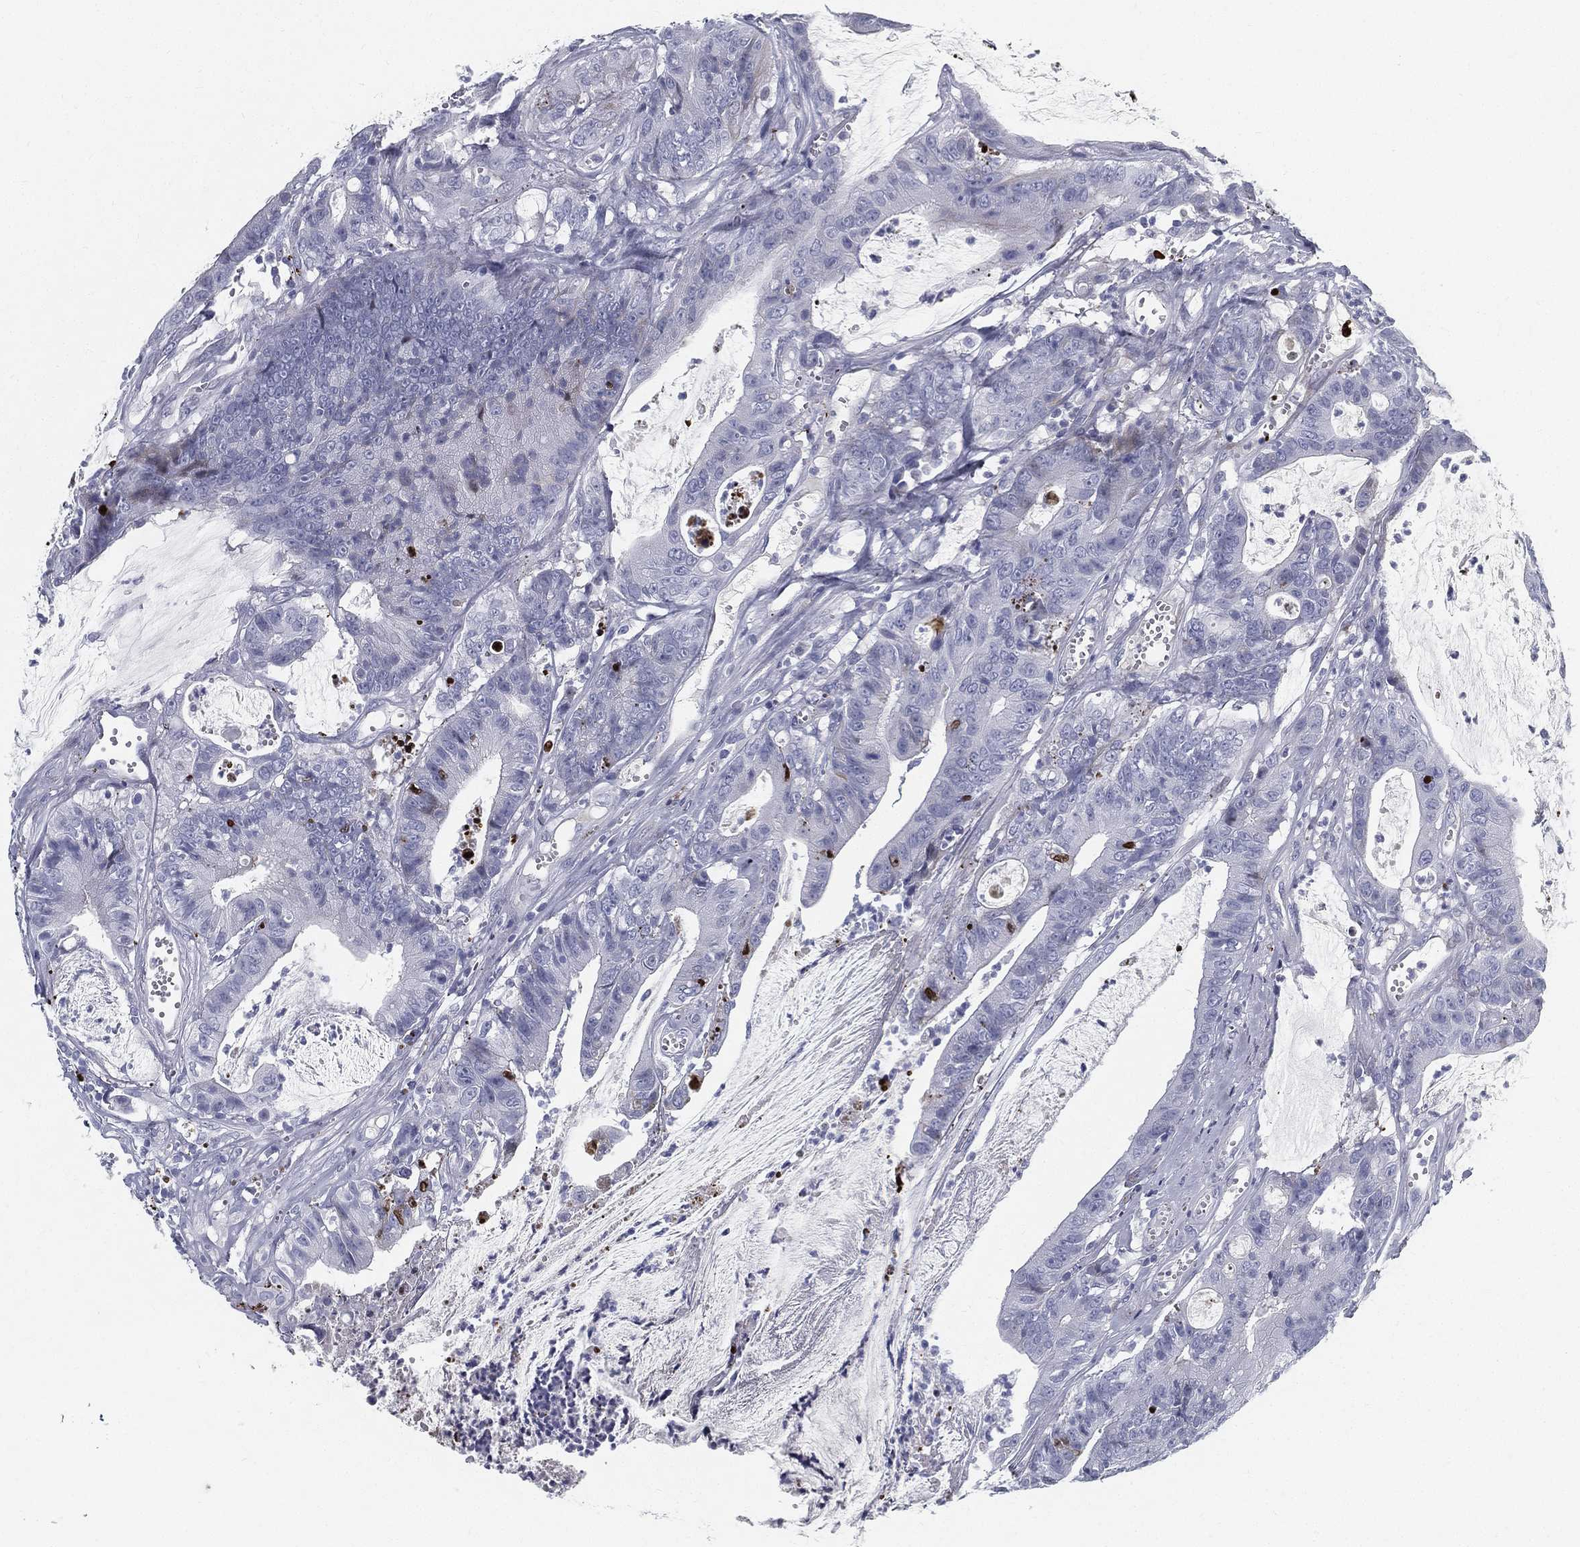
{"staining": {"intensity": "negative", "quantity": "none", "location": "none"}, "tissue": "colorectal cancer", "cell_type": "Tumor cells", "image_type": "cancer", "snomed": [{"axis": "morphology", "description": "Adenocarcinoma, NOS"}, {"axis": "topography", "description": "Colon"}], "caption": "Colorectal adenocarcinoma was stained to show a protein in brown. There is no significant positivity in tumor cells.", "gene": "SPPL2C", "patient": {"sex": "female", "age": 69}}